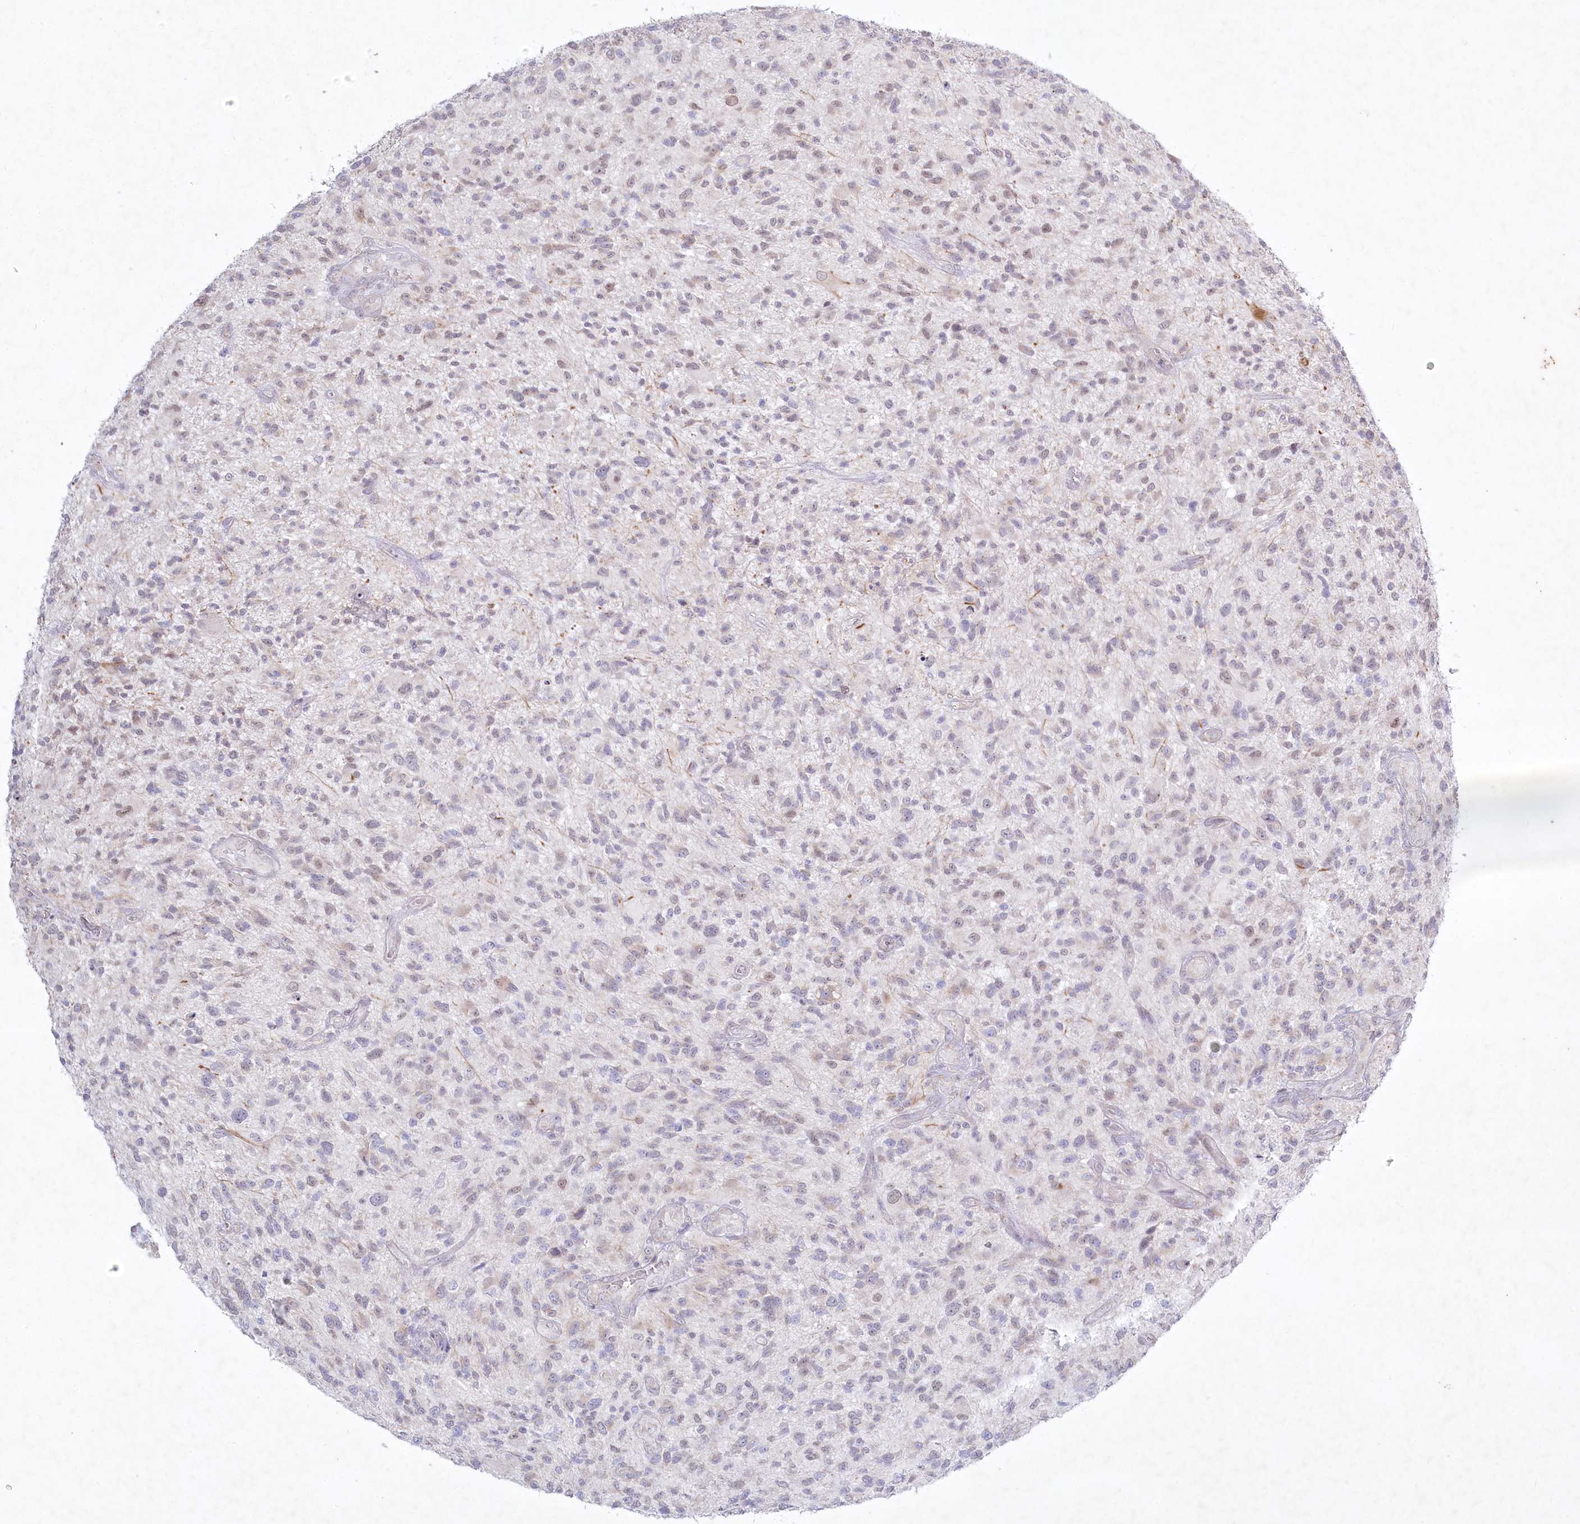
{"staining": {"intensity": "weak", "quantity": "<25%", "location": "nuclear"}, "tissue": "glioma", "cell_type": "Tumor cells", "image_type": "cancer", "snomed": [{"axis": "morphology", "description": "Glioma, malignant, High grade"}, {"axis": "topography", "description": "Brain"}], "caption": "A micrograph of malignant high-grade glioma stained for a protein demonstrates no brown staining in tumor cells.", "gene": "ABITRAM", "patient": {"sex": "male", "age": 47}}